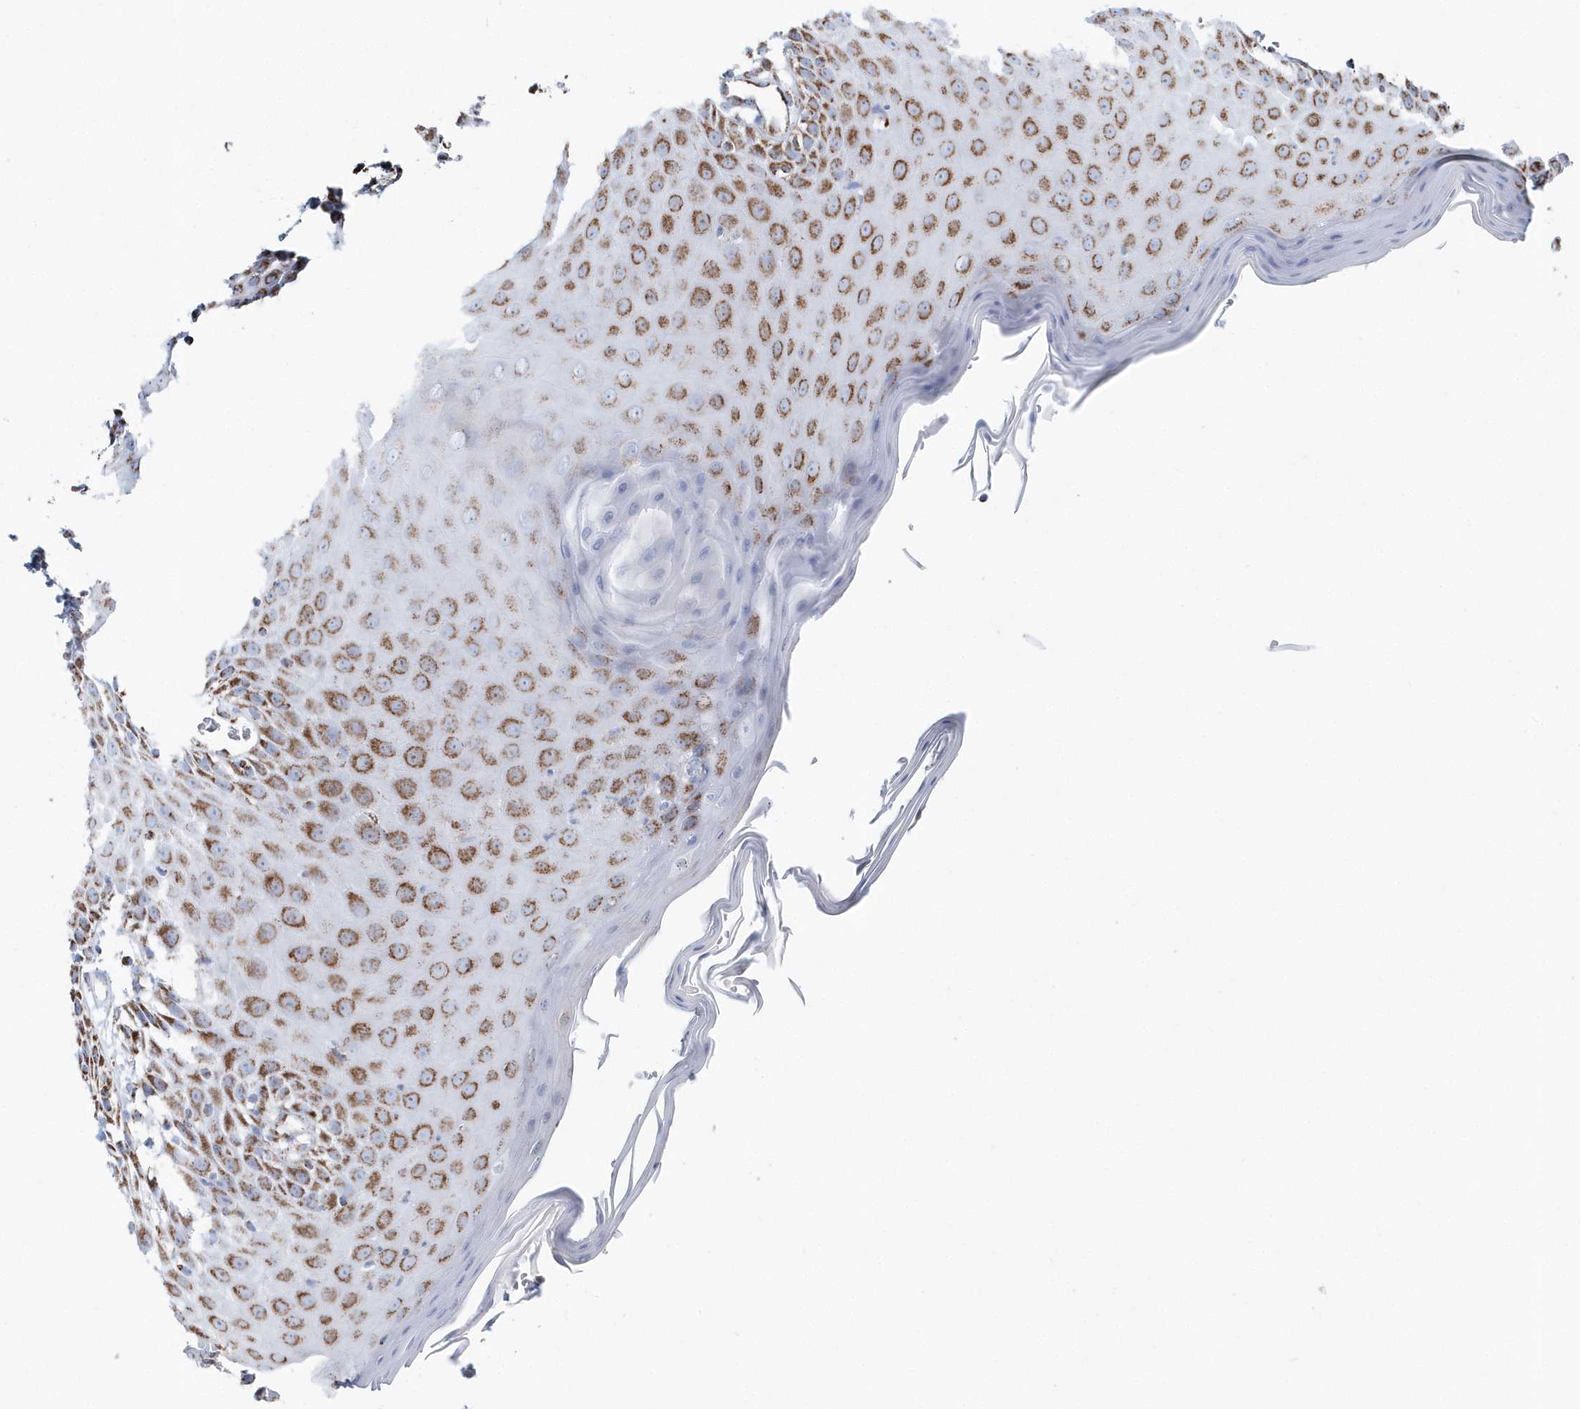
{"staining": {"intensity": "moderate", "quantity": ">75%", "location": "cytoplasmic/membranous"}, "tissue": "skin", "cell_type": "Epidermal cells", "image_type": "normal", "snomed": [{"axis": "morphology", "description": "Normal tissue, NOS"}, {"axis": "topography", "description": "Vulva"}], "caption": "The micrograph displays a brown stain indicating the presence of a protein in the cytoplasmic/membranous of epidermal cells in skin. The staining was performed using DAB, with brown indicating positive protein expression. Nuclei are stained blue with hematoxylin.", "gene": "TMCO6", "patient": {"sex": "female", "age": 68}}